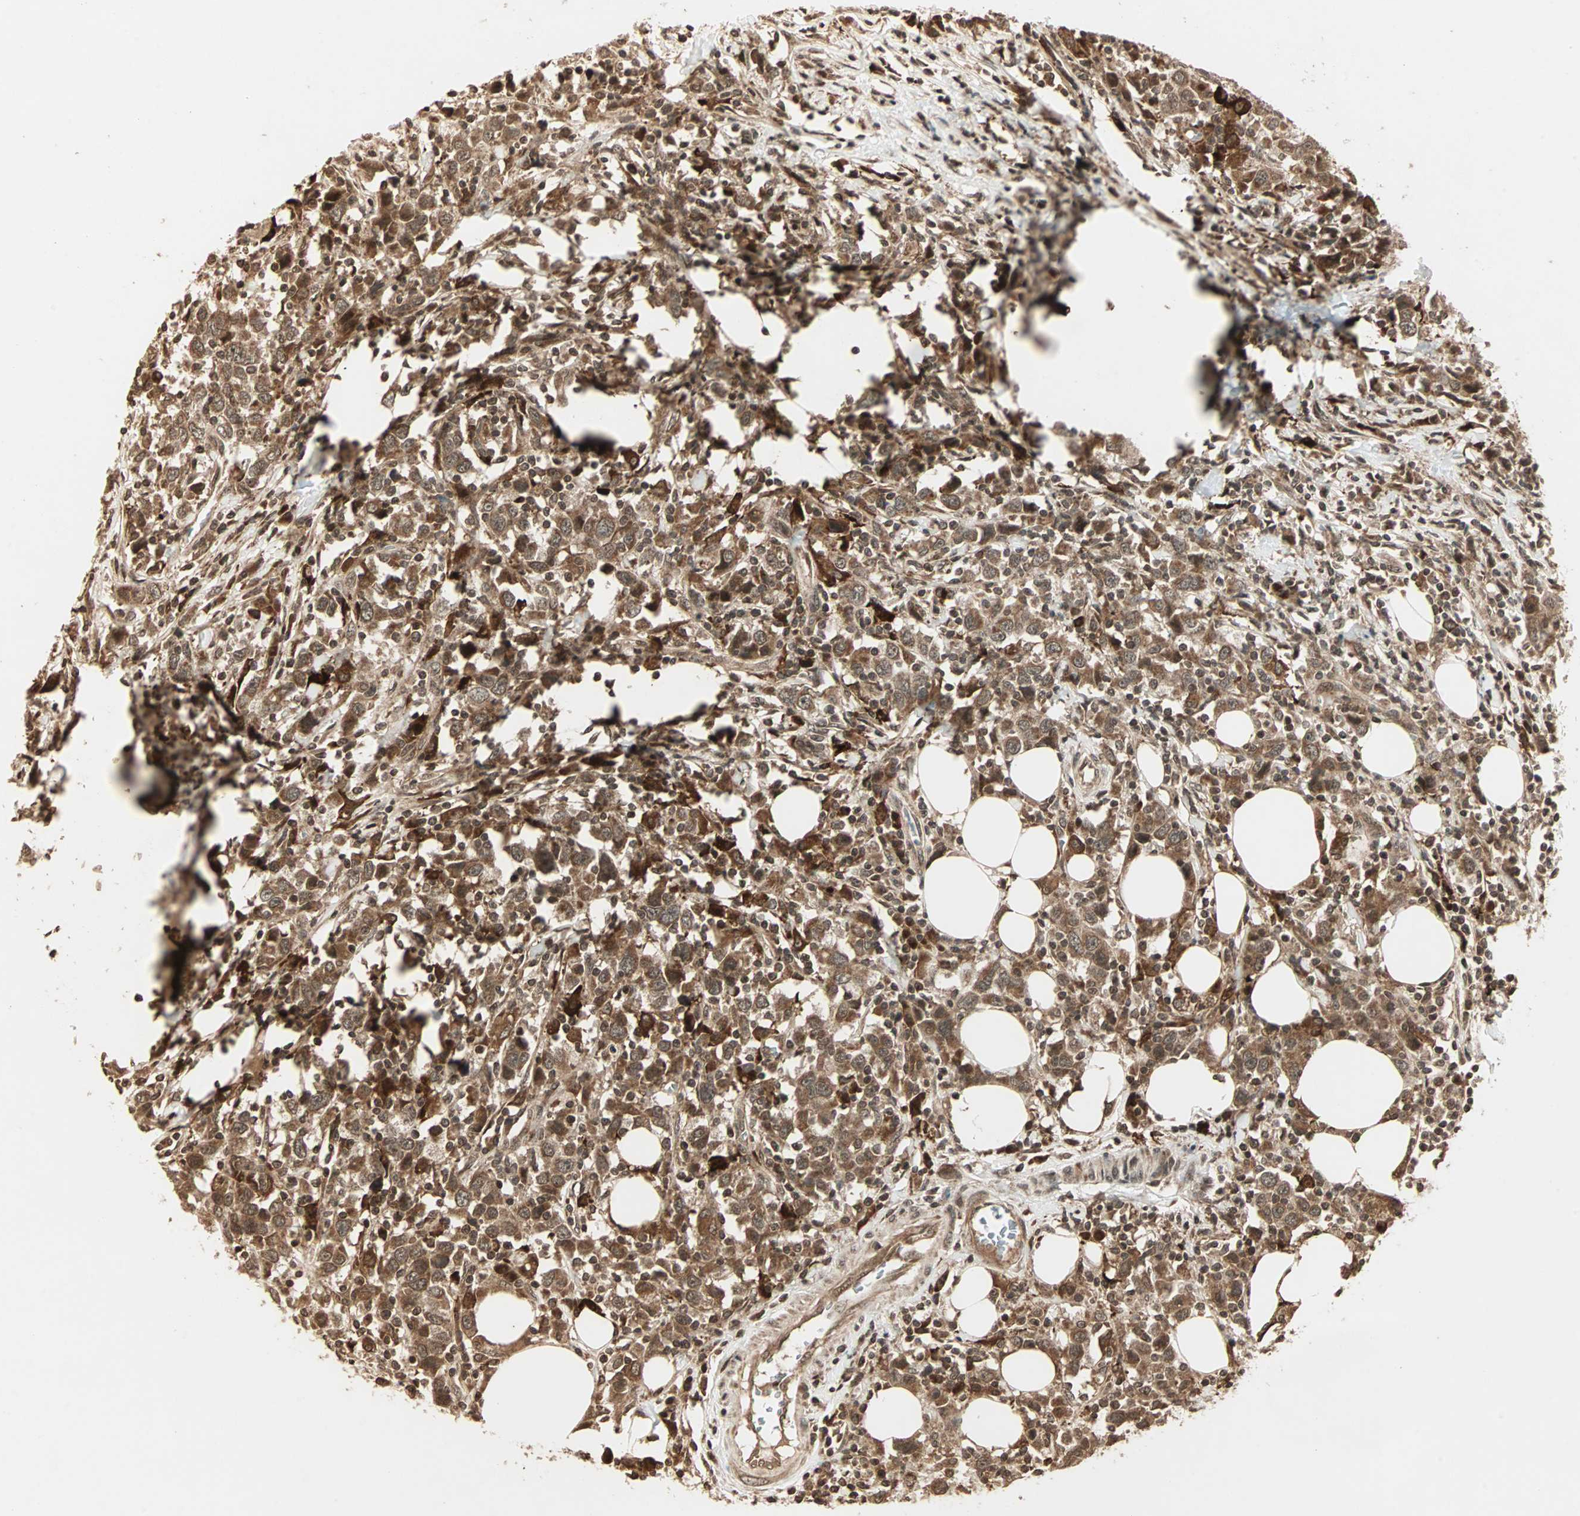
{"staining": {"intensity": "moderate", "quantity": ">75%", "location": "cytoplasmic/membranous"}, "tissue": "urothelial cancer", "cell_type": "Tumor cells", "image_type": "cancer", "snomed": [{"axis": "morphology", "description": "Urothelial carcinoma, High grade"}, {"axis": "topography", "description": "Urinary bladder"}], "caption": "A medium amount of moderate cytoplasmic/membranous expression is seen in approximately >75% of tumor cells in urothelial cancer tissue.", "gene": "RFFL", "patient": {"sex": "male", "age": 61}}